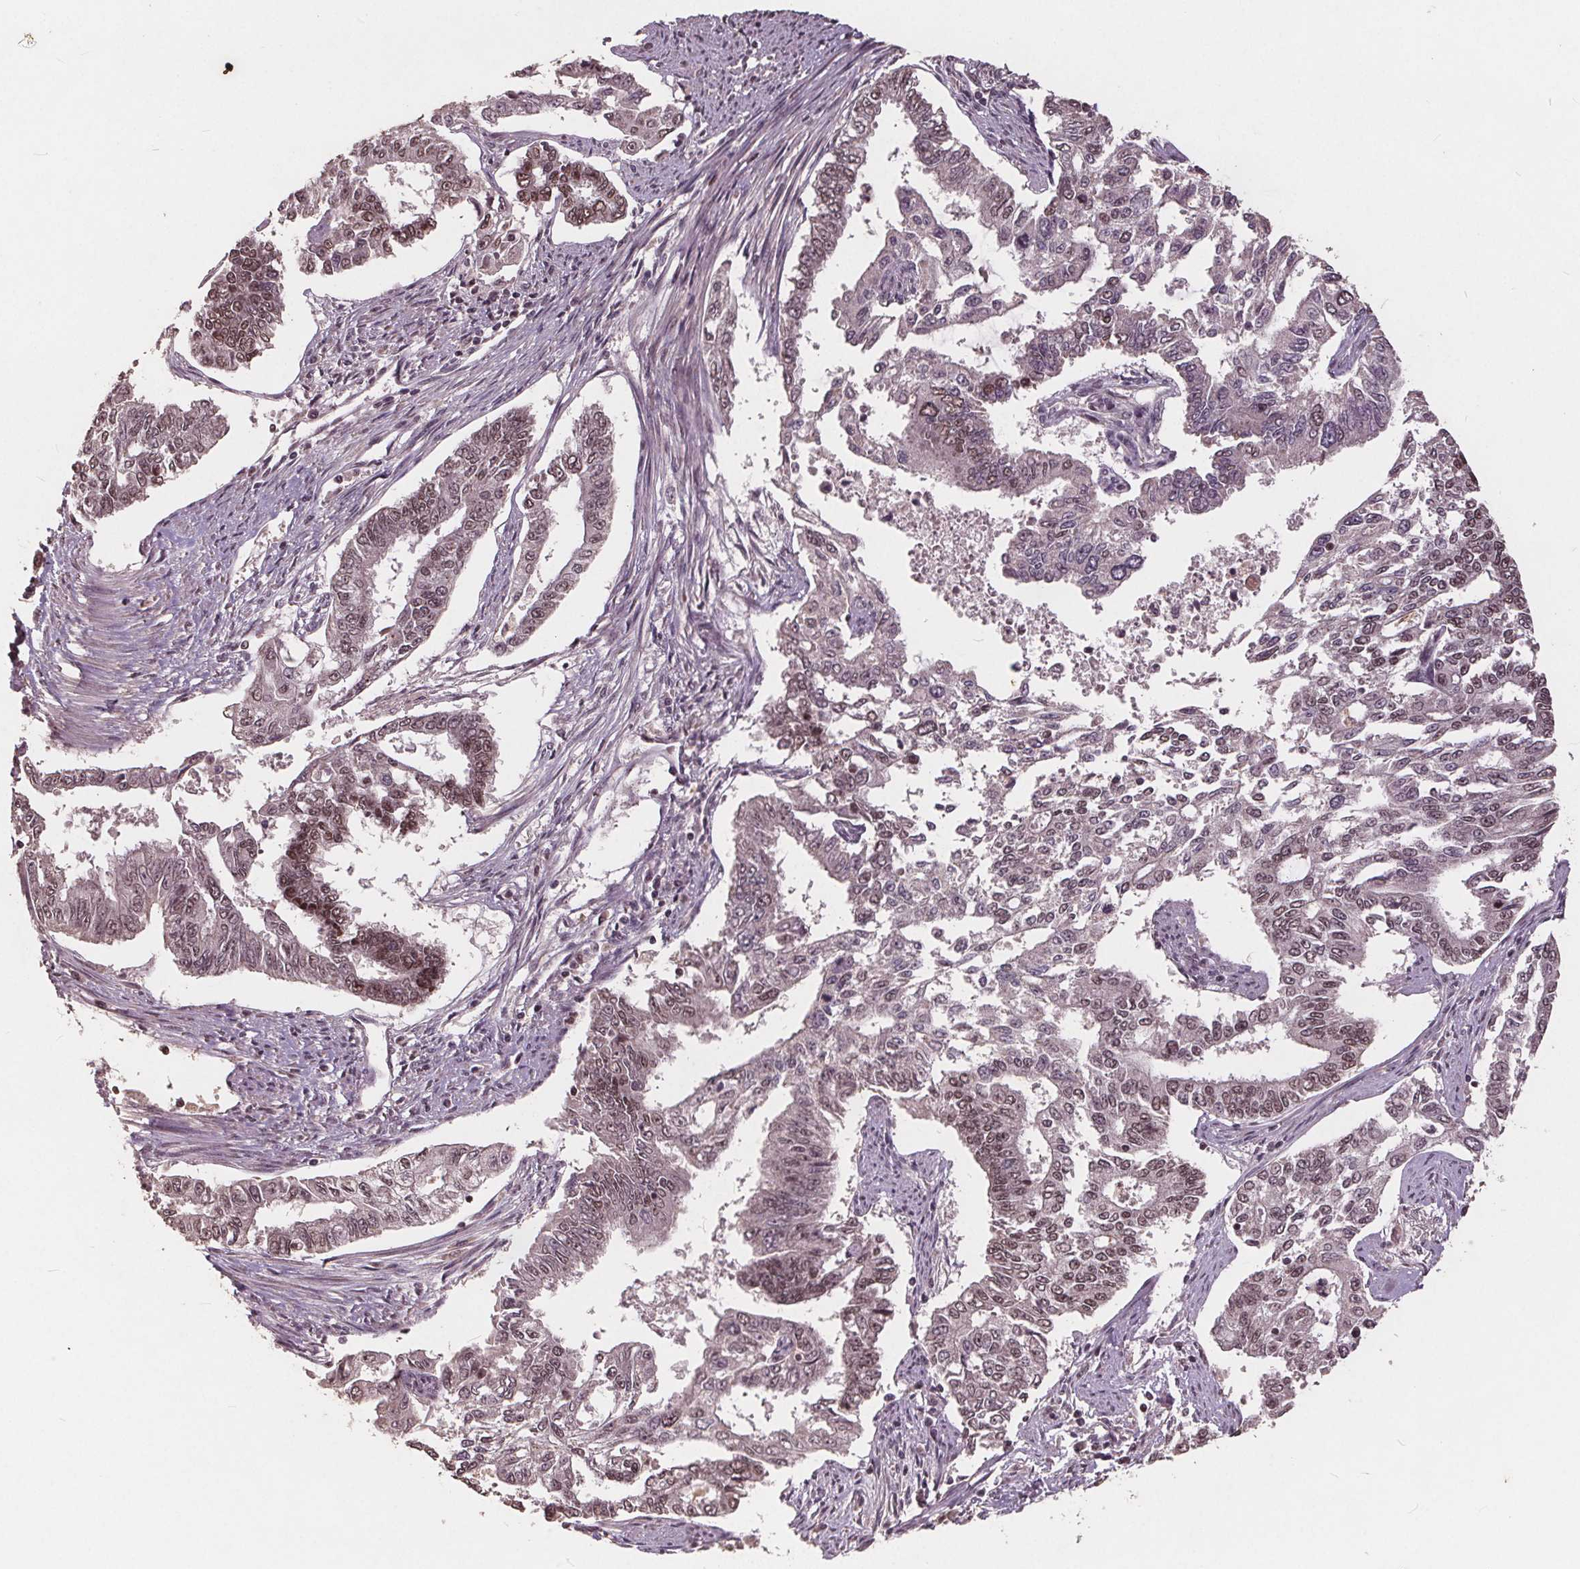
{"staining": {"intensity": "weak", "quantity": ">75%", "location": "nuclear"}, "tissue": "endometrial cancer", "cell_type": "Tumor cells", "image_type": "cancer", "snomed": [{"axis": "morphology", "description": "Adenocarcinoma, NOS"}, {"axis": "topography", "description": "Uterus"}], "caption": "Human endometrial cancer (adenocarcinoma) stained with a protein marker shows weak staining in tumor cells.", "gene": "DNMT3B", "patient": {"sex": "female", "age": 59}}